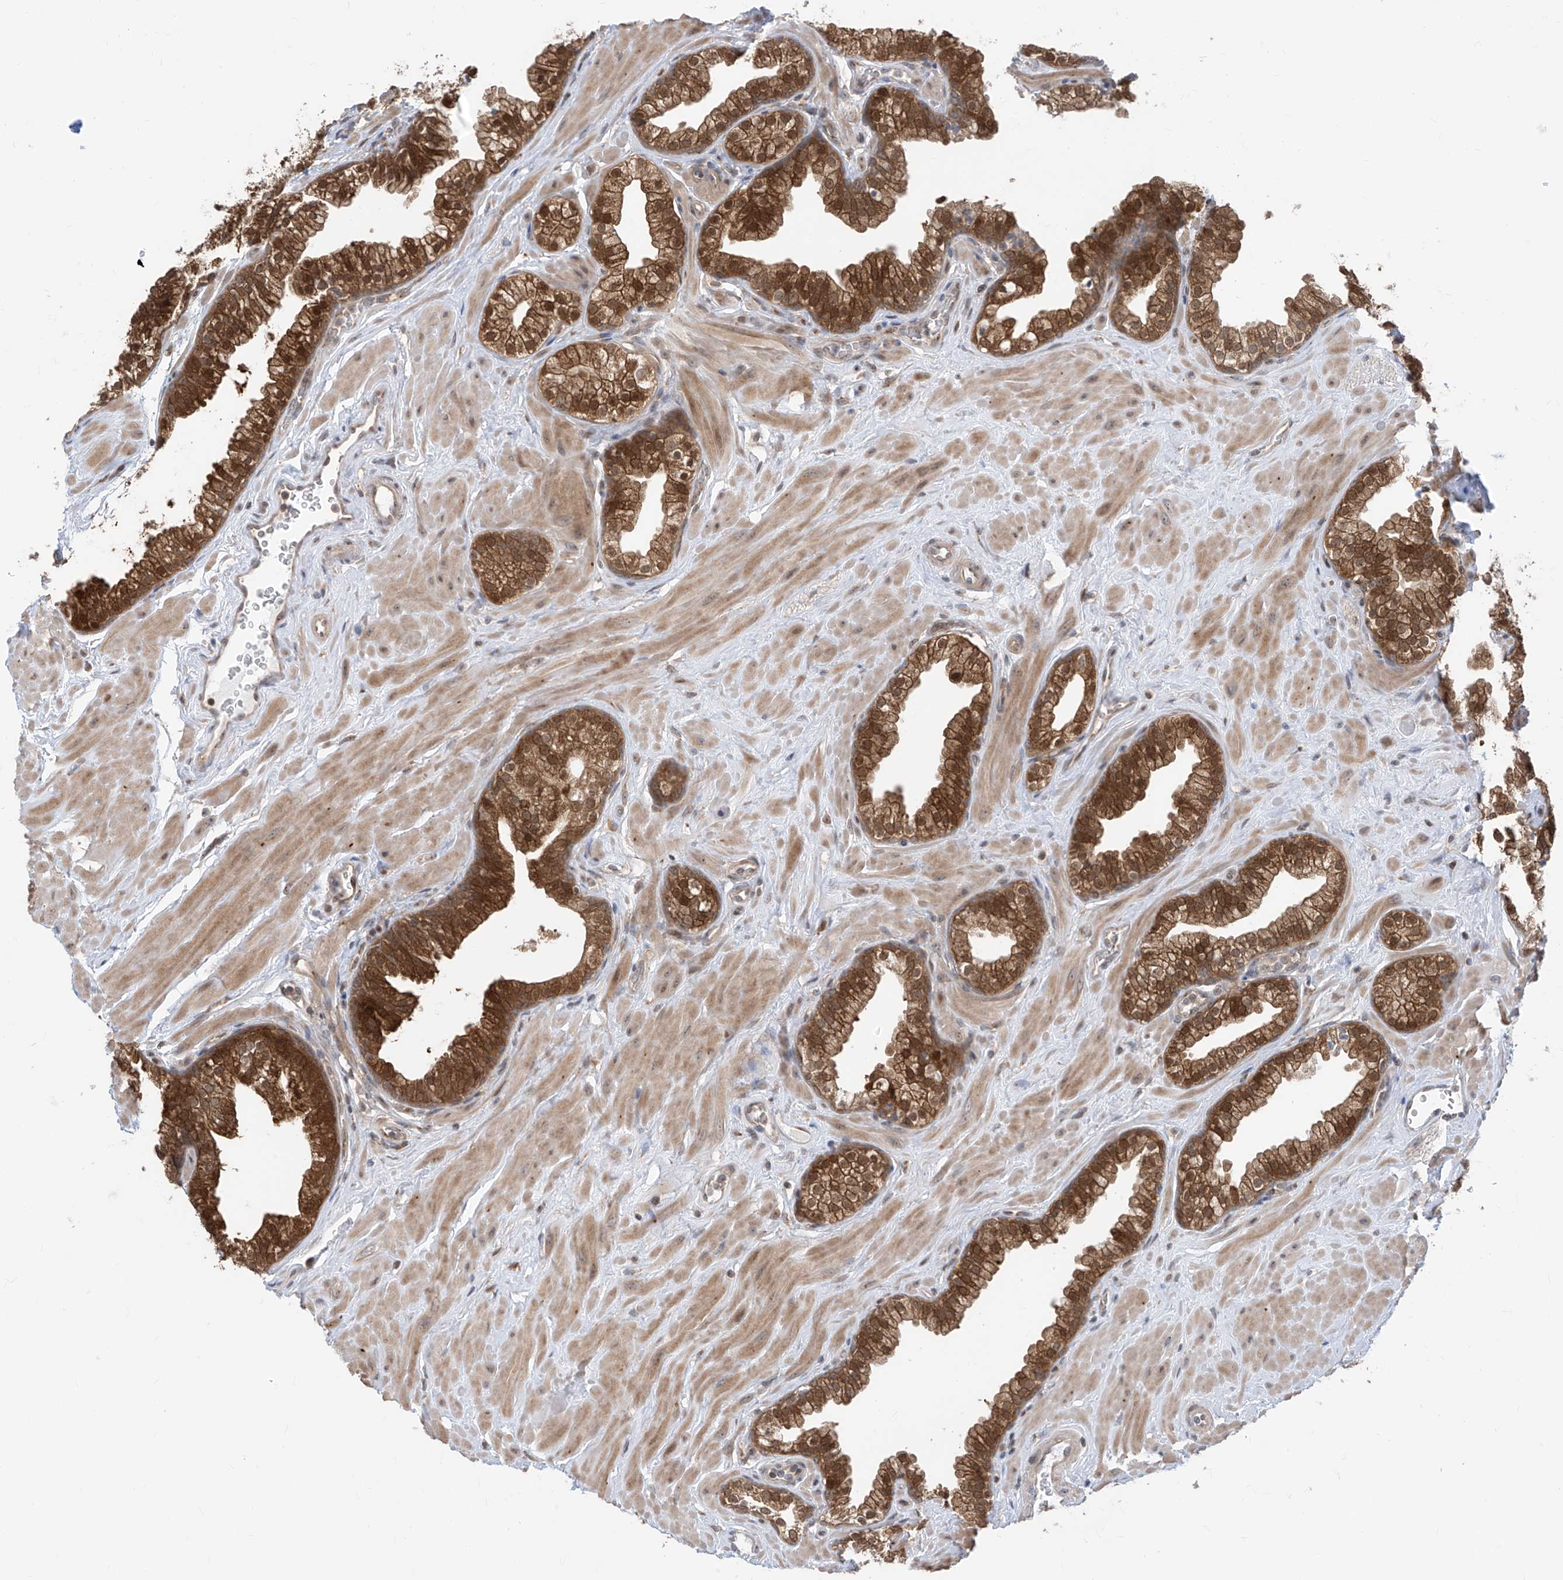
{"staining": {"intensity": "strong", "quantity": "<25%", "location": "cytoplasmic/membranous,nuclear"}, "tissue": "prostate", "cell_type": "Glandular cells", "image_type": "normal", "snomed": [{"axis": "morphology", "description": "Normal tissue, NOS"}, {"axis": "morphology", "description": "Urothelial carcinoma, Low grade"}, {"axis": "topography", "description": "Urinary bladder"}, {"axis": "topography", "description": "Prostate"}], "caption": "Prostate stained with DAB (3,3'-diaminobenzidine) immunohistochemistry demonstrates medium levels of strong cytoplasmic/membranous,nuclear positivity in approximately <25% of glandular cells.", "gene": "TTC38", "patient": {"sex": "male", "age": 60}}